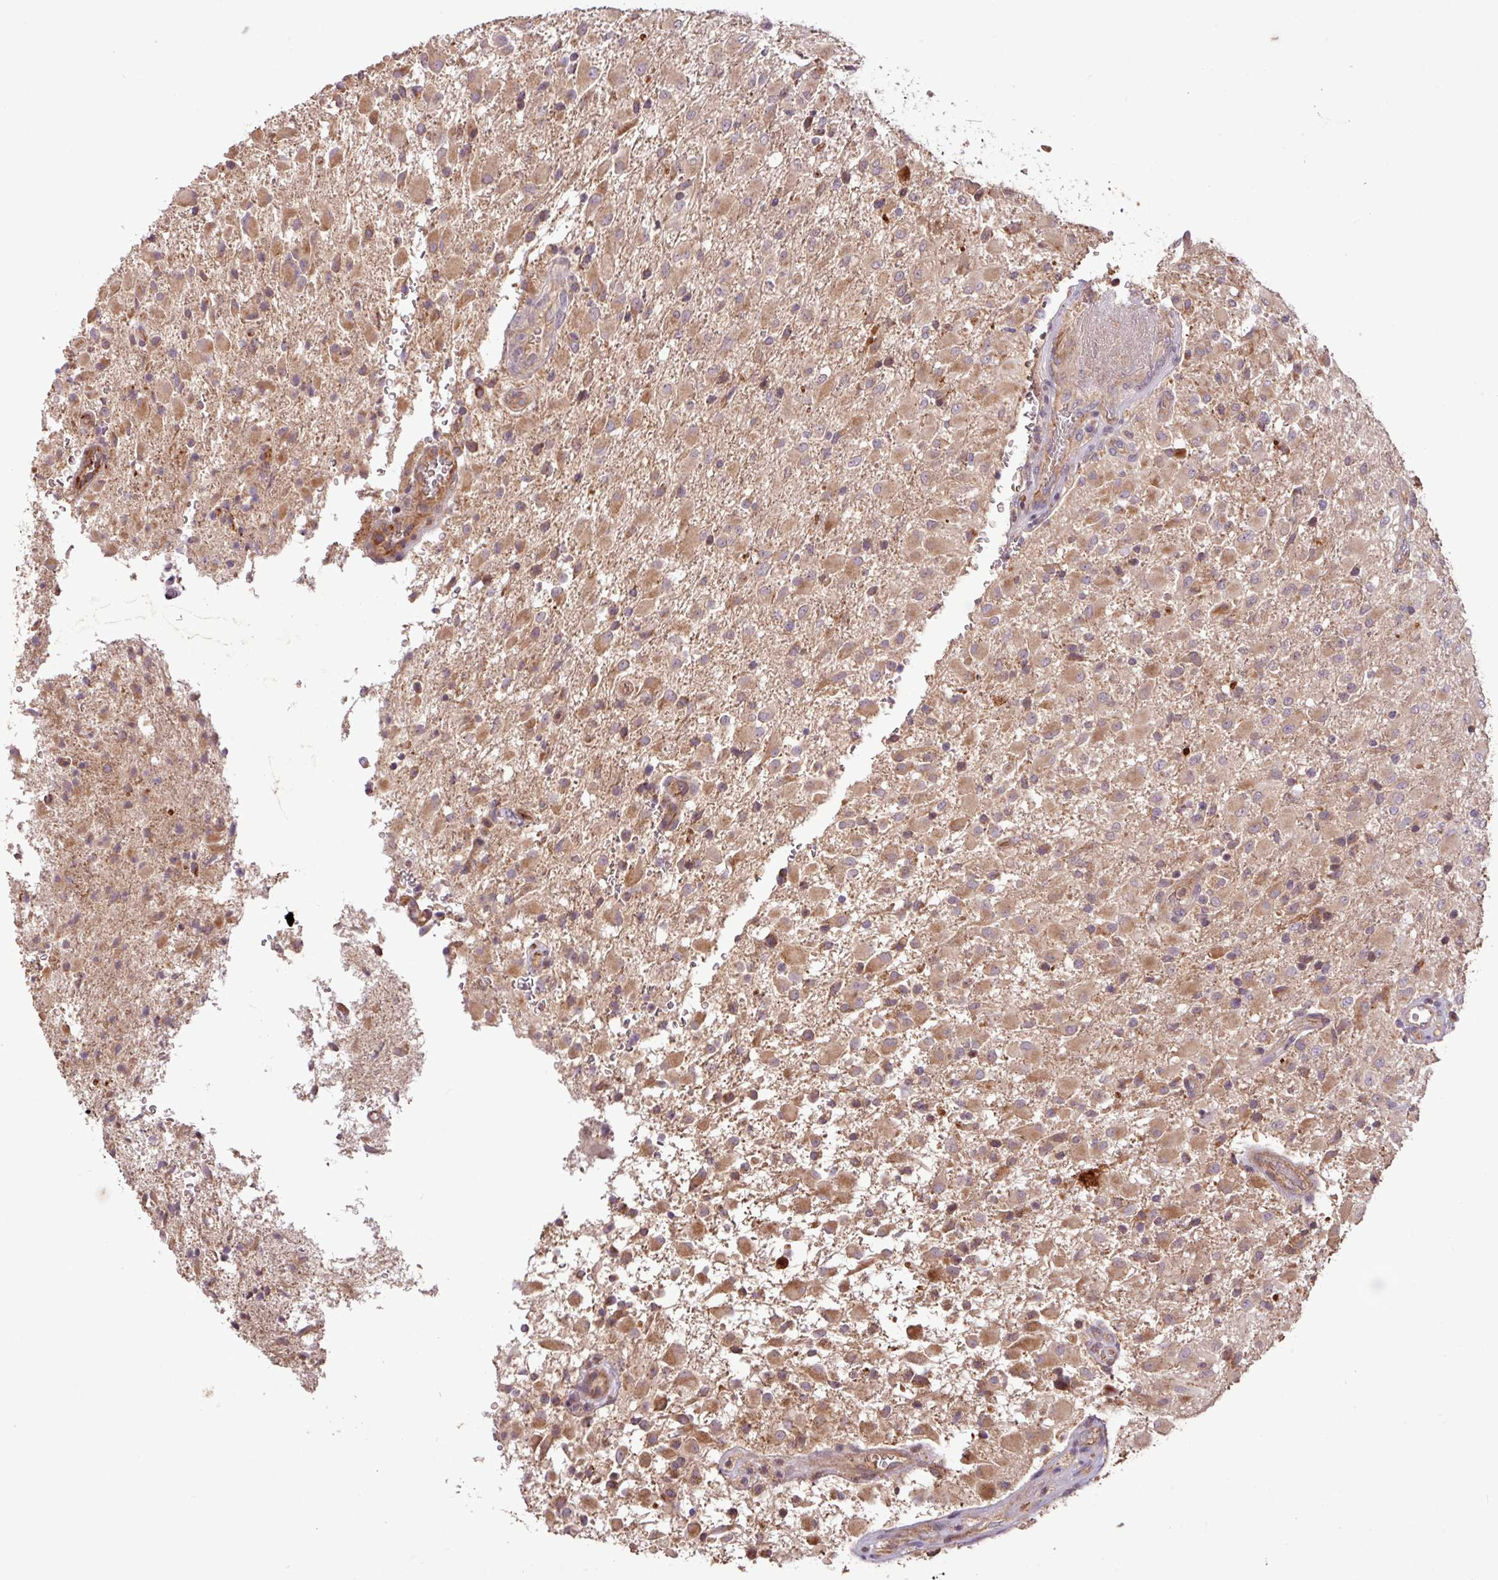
{"staining": {"intensity": "moderate", "quantity": ">75%", "location": "cytoplasmic/membranous"}, "tissue": "glioma", "cell_type": "Tumor cells", "image_type": "cancer", "snomed": [{"axis": "morphology", "description": "Glioma, malignant, Low grade"}, {"axis": "topography", "description": "Brain"}], "caption": "Immunohistochemical staining of human low-grade glioma (malignant) exhibits medium levels of moderate cytoplasmic/membranous expression in about >75% of tumor cells. (Brightfield microscopy of DAB IHC at high magnification).", "gene": "YPEL3", "patient": {"sex": "male", "age": 65}}